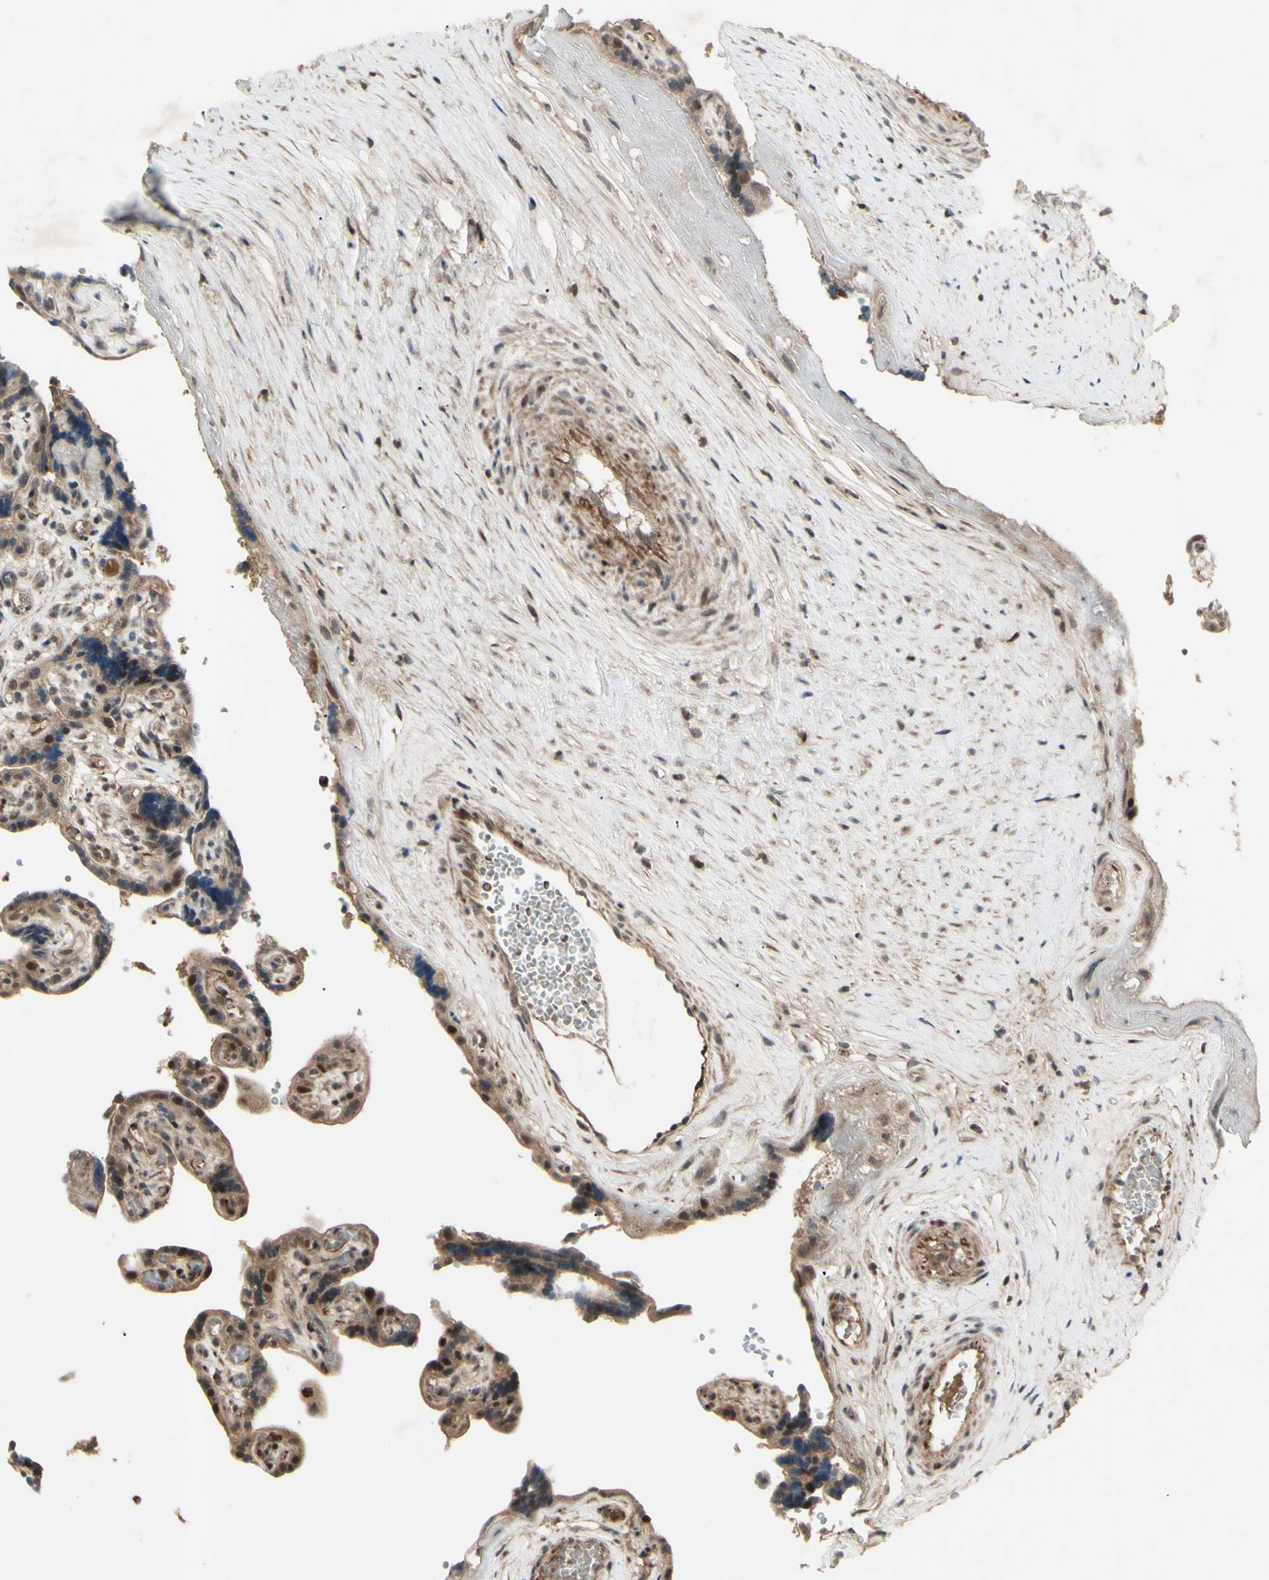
{"staining": {"intensity": "strong", "quantity": ">75%", "location": "nuclear"}, "tissue": "placenta", "cell_type": "Decidual cells", "image_type": "normal", "snomed": [{"axis": "morphology", "description": "Normal tissue, NOS"}, {"axis": "topography", "description": "Placenta"}], "caption": "Placenta stained with IHC demonstrates strong nuclear staining in about >75% of decidual cells.", "gene": "MLF2", "patient": {"sex": "female", "age": 30}}